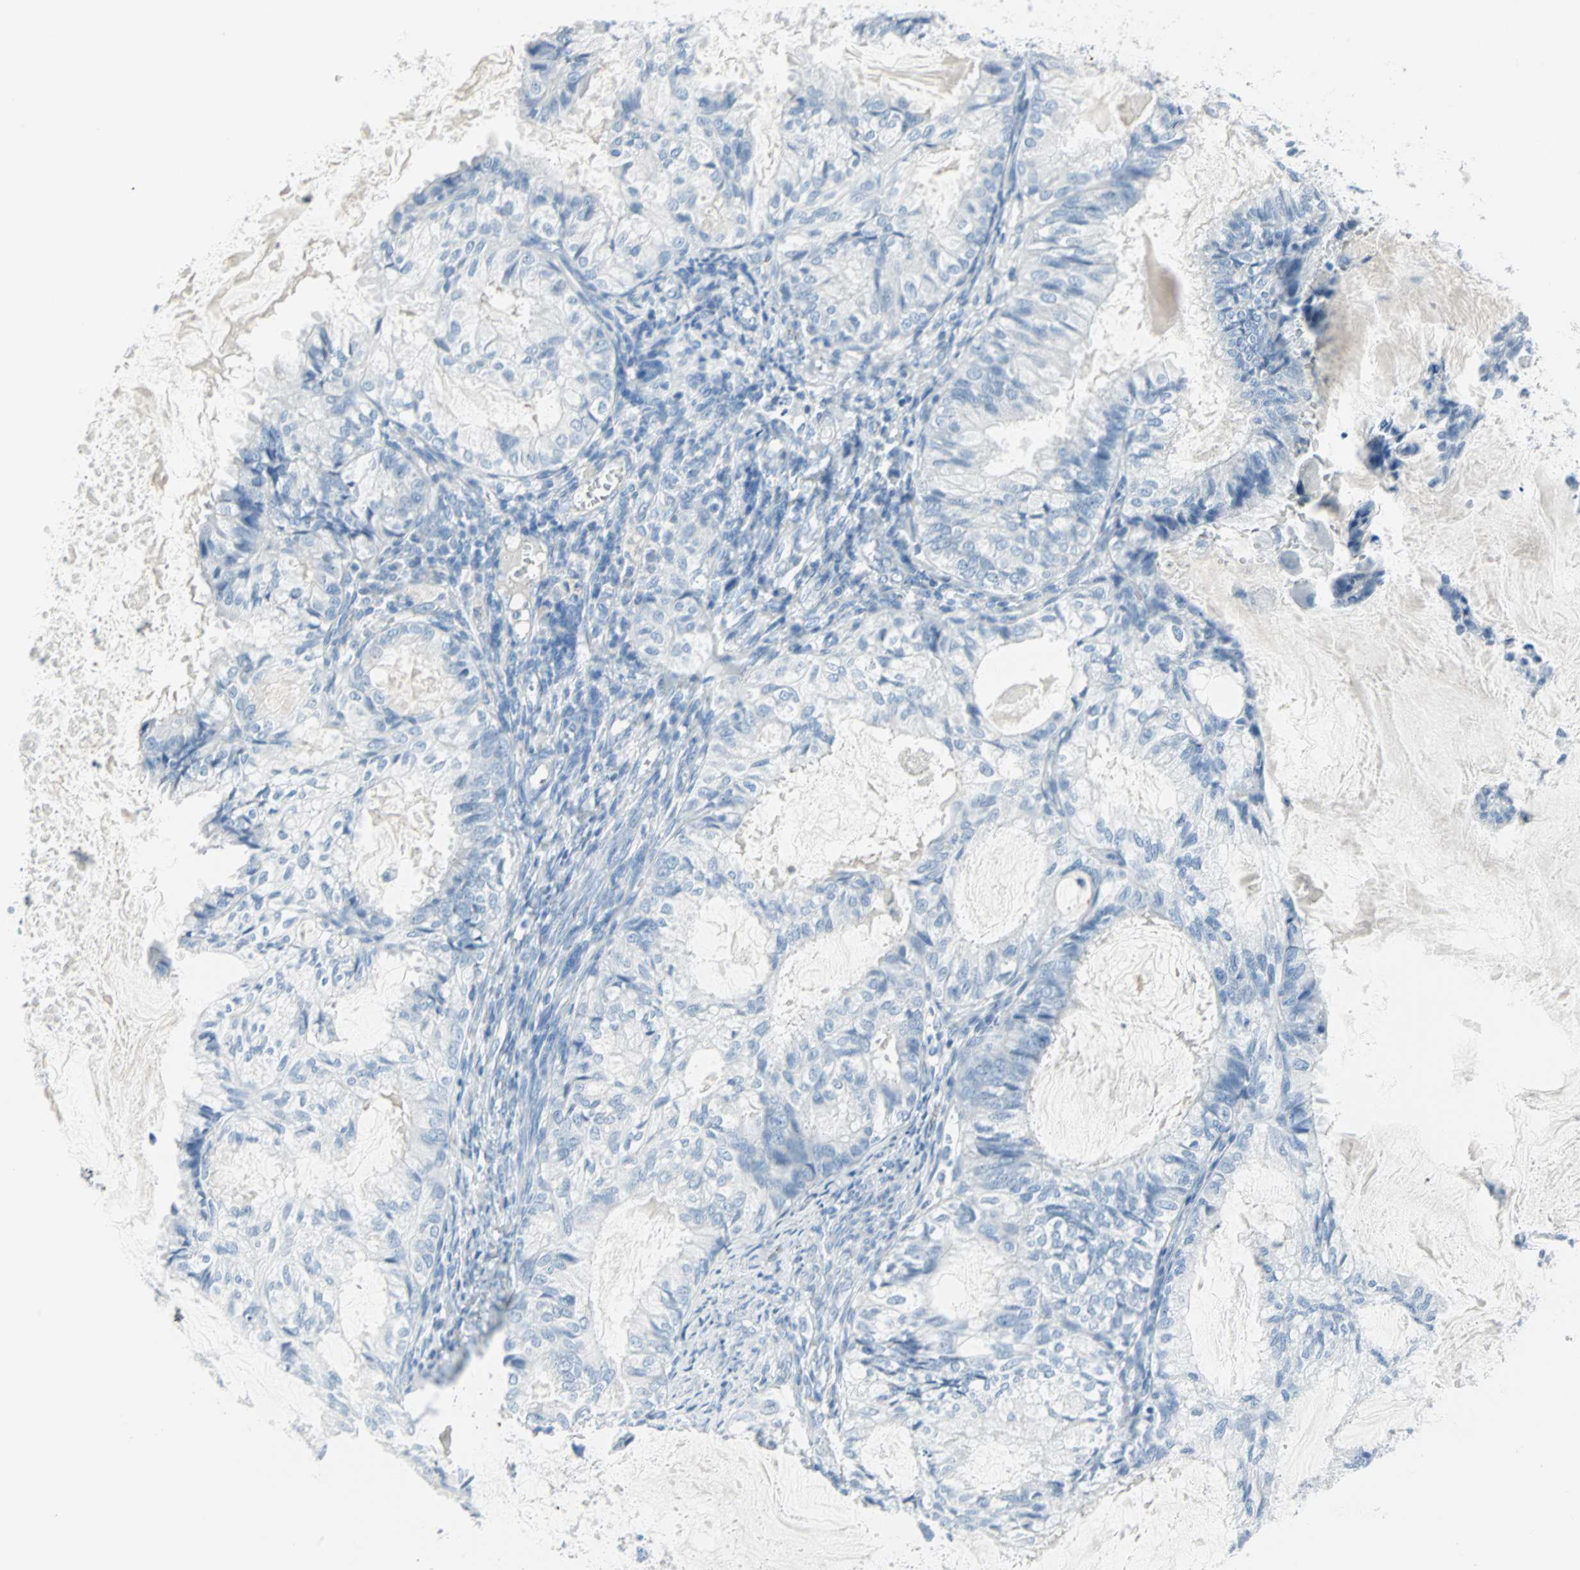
{"staining": {"intensity": "negative", "quantity": "none", "location": "none"}, "tissue": "cervical cancer", "cell_type": "Tumor cells", "image_type": "cancer", "snomed": [{"axis": "morphology", "description": "Normal tissue, NOS"}, {"axis": "morphology", "description": "Adenocarcinoma, NOS"}, {"axis": "topography", "description": "Cervix"}, {"axis": "topography", "description": "Endometrium"}], "caption": "This is a image of IHC staining of cervical adenocarcinoma, which shows no expression in tumor cells. The staining was performed using DAB to visualize the protein expression in brown, while the nuclei were stained in blue with hematoxylin (Magnification: 20x).", "gene": "STX1A", "patient": {"sex": "female", "age": 86}}